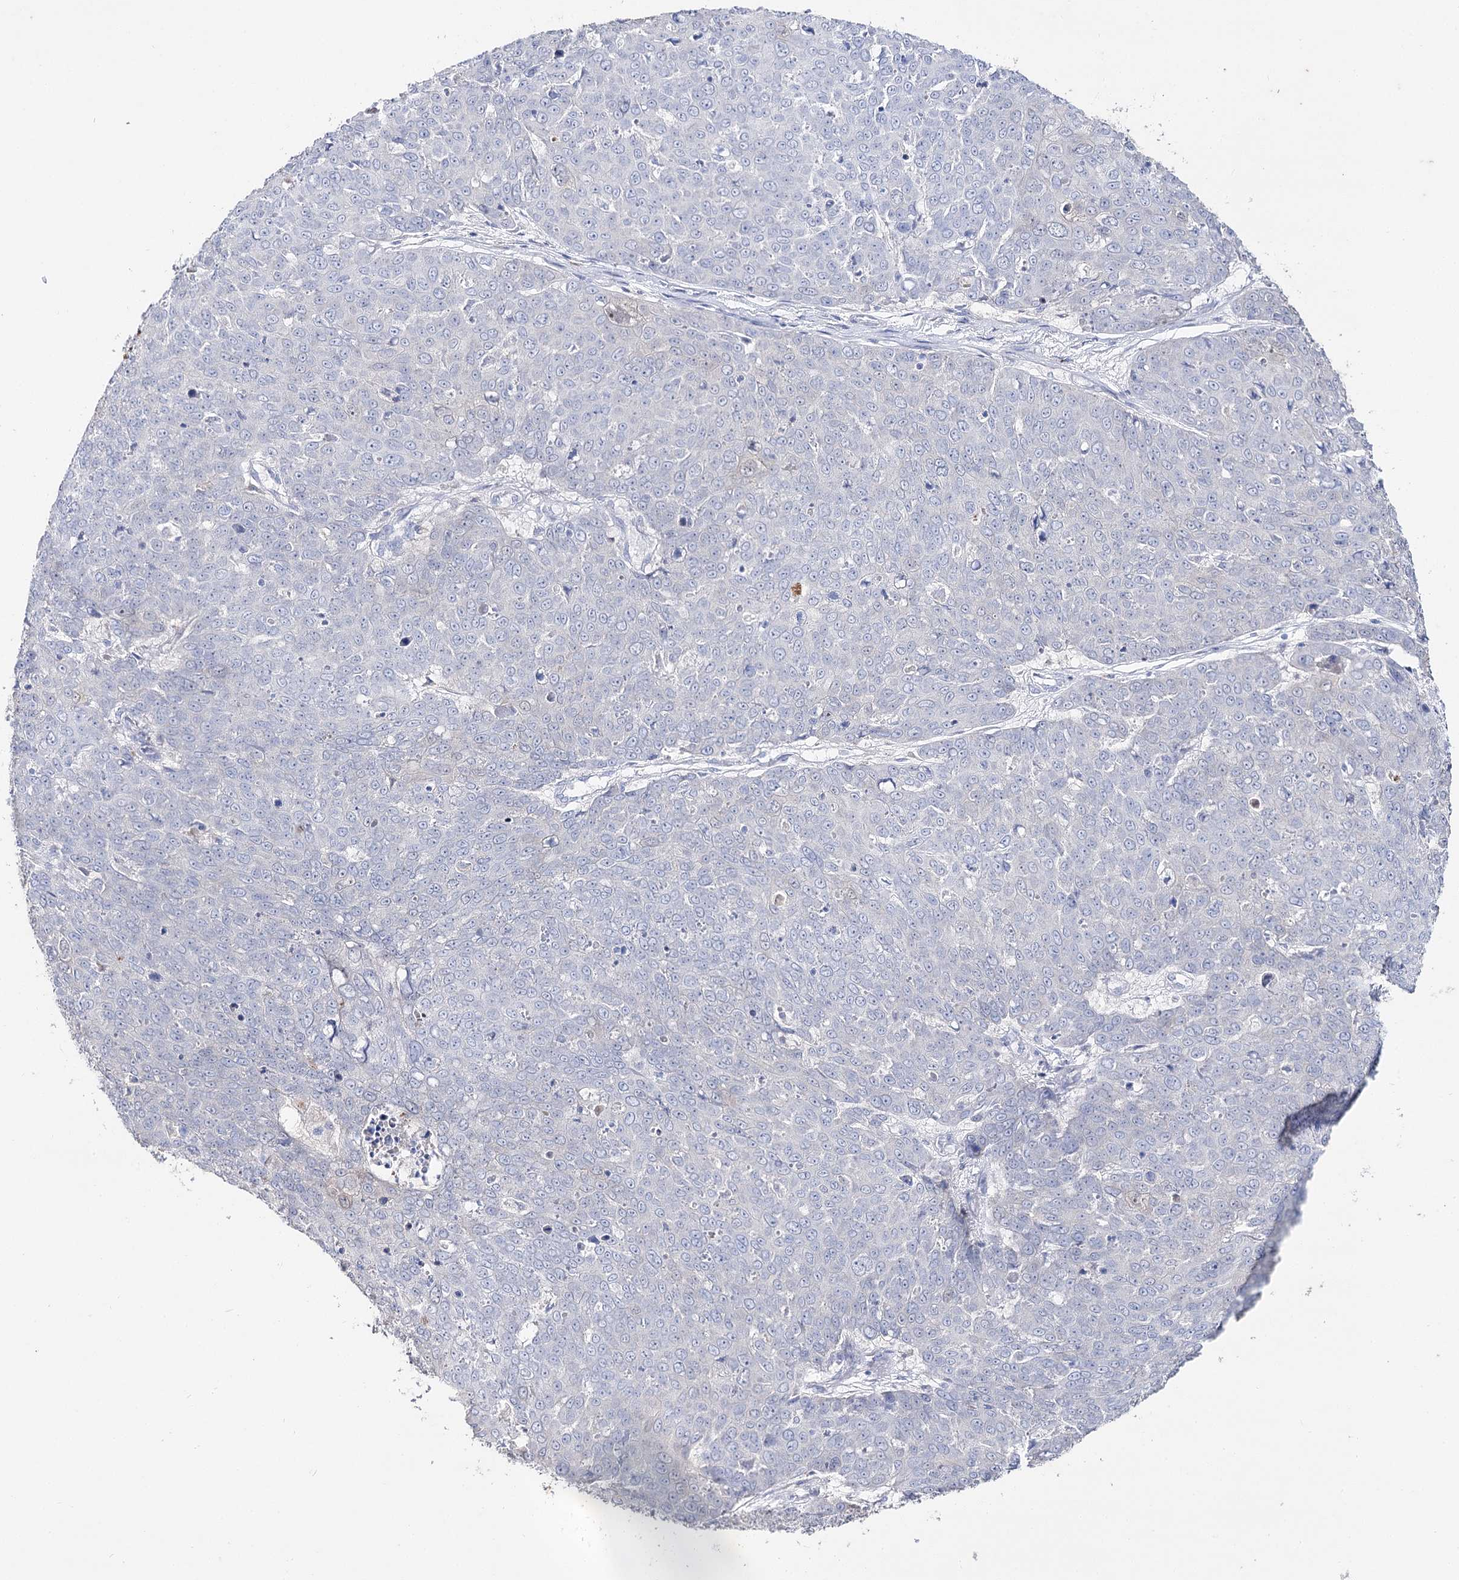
{"staining": {"intensity": "negative", "quantity": "none", "location": "none"}, "tissue": "skin cancer", "cell_type": "Tumor cells", "image_type": "cancer", "snomed": [{"axis": "morphology", "description": "Squamous cell carcinoma, NOS"}, {"axis": "topography", "description": "Skin"}], "caption": "Immunohistochemistry micrograph of squamous cell carcinoma (skin) stained for a protein (brown), which displays no positivity in tumor cells.", "gene": "SLC3A1", "patient": {"sex": "male", "age": 71}}